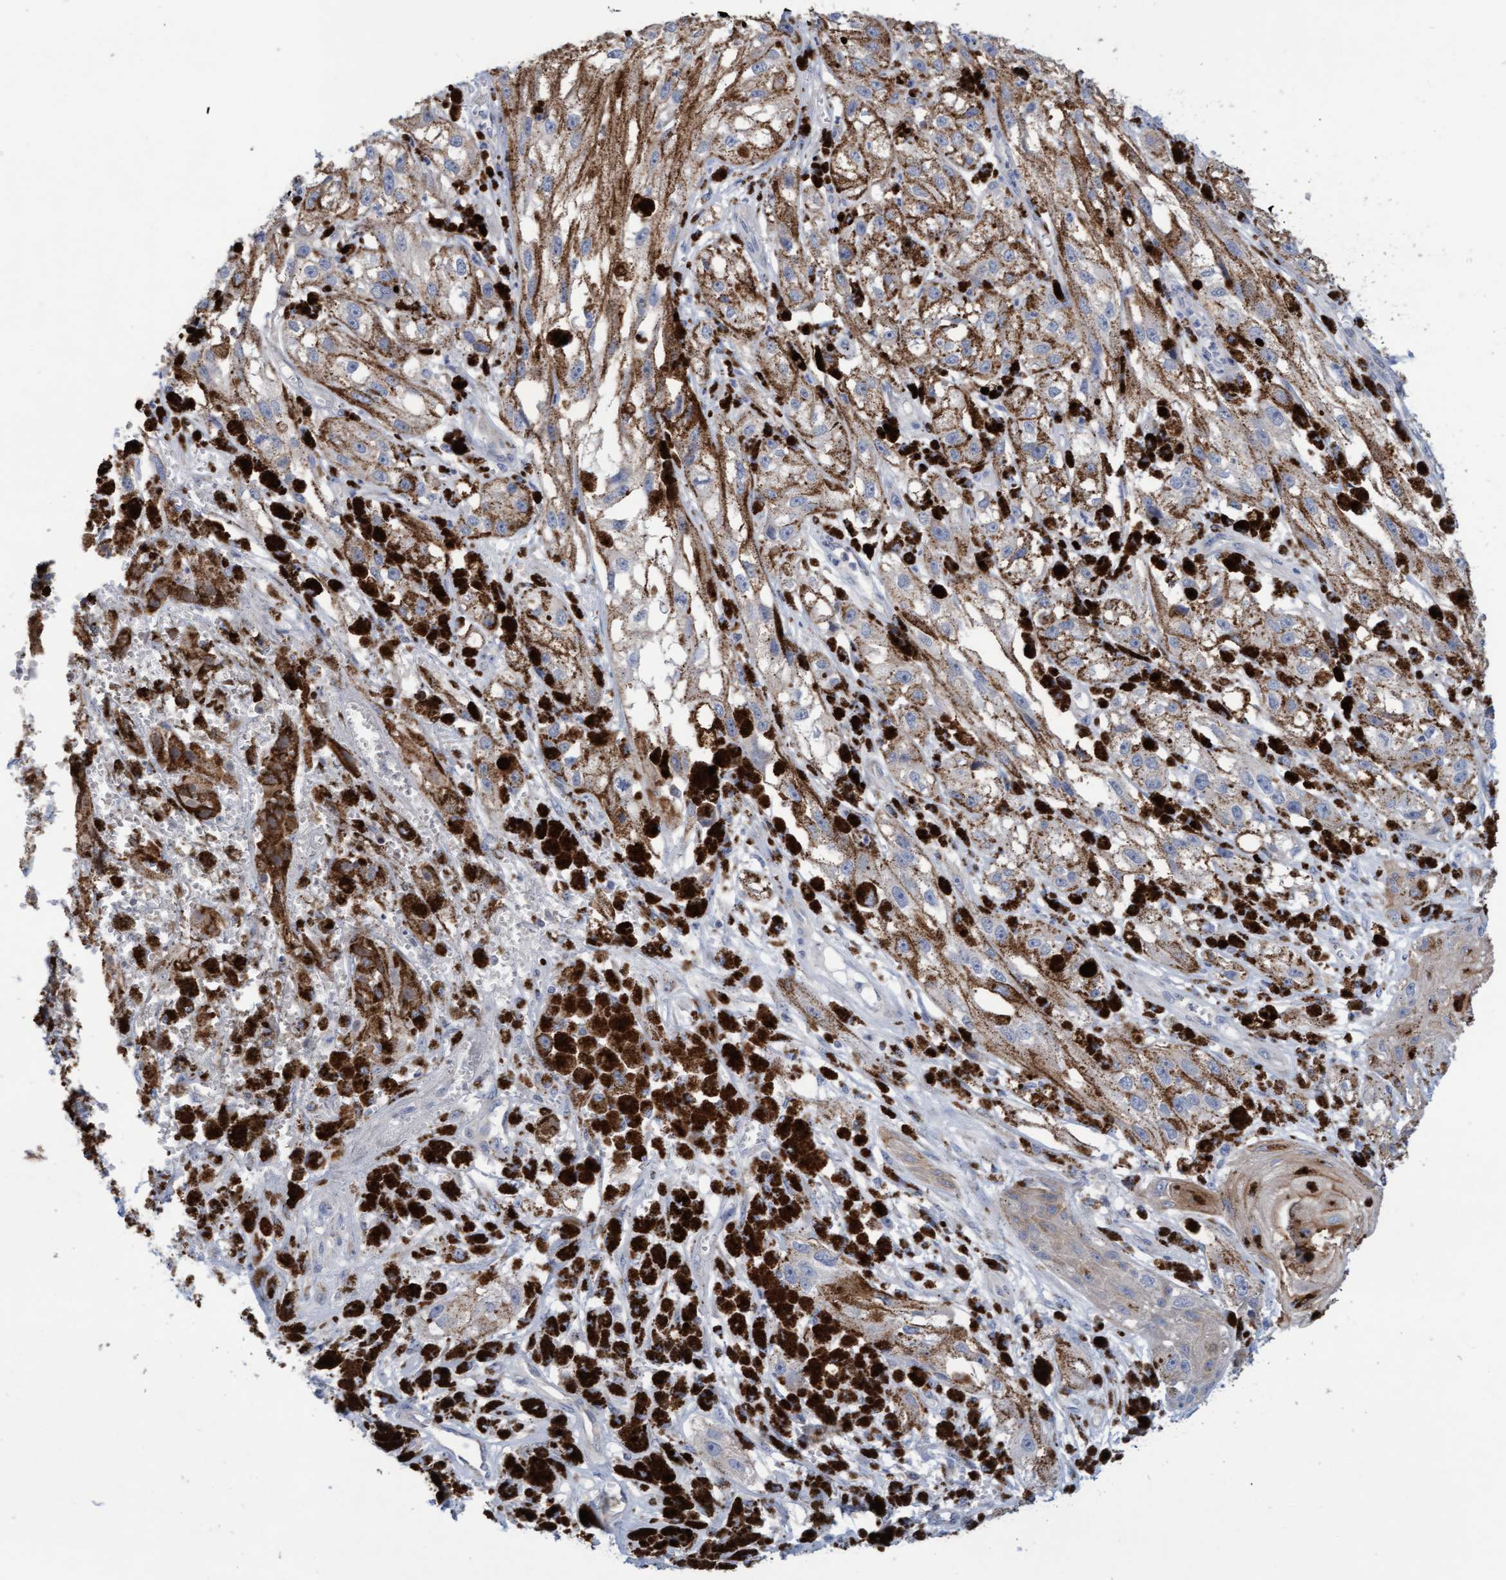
{"staining": {"intensity": "moderate", "quantity": ">75%", "location": "cytoplasmic/membranous"}, "tissue": "melanoma", "cell_type": "Tumor cells", "image_type": "cancer", "snomed": [{"axis": "morphology", "description": "Malignant melanoma, NOS"}, {"axis": "topography", "description": "Skin"}], "caption": "Melanoma was stained to show a protein in brown. There is medium levels of moderate cytoplasmic/membranous expression in approximately >75% of tumor cells.", "gene": "SLC28A3", "patient": {"sex": "male", "age": 88}}